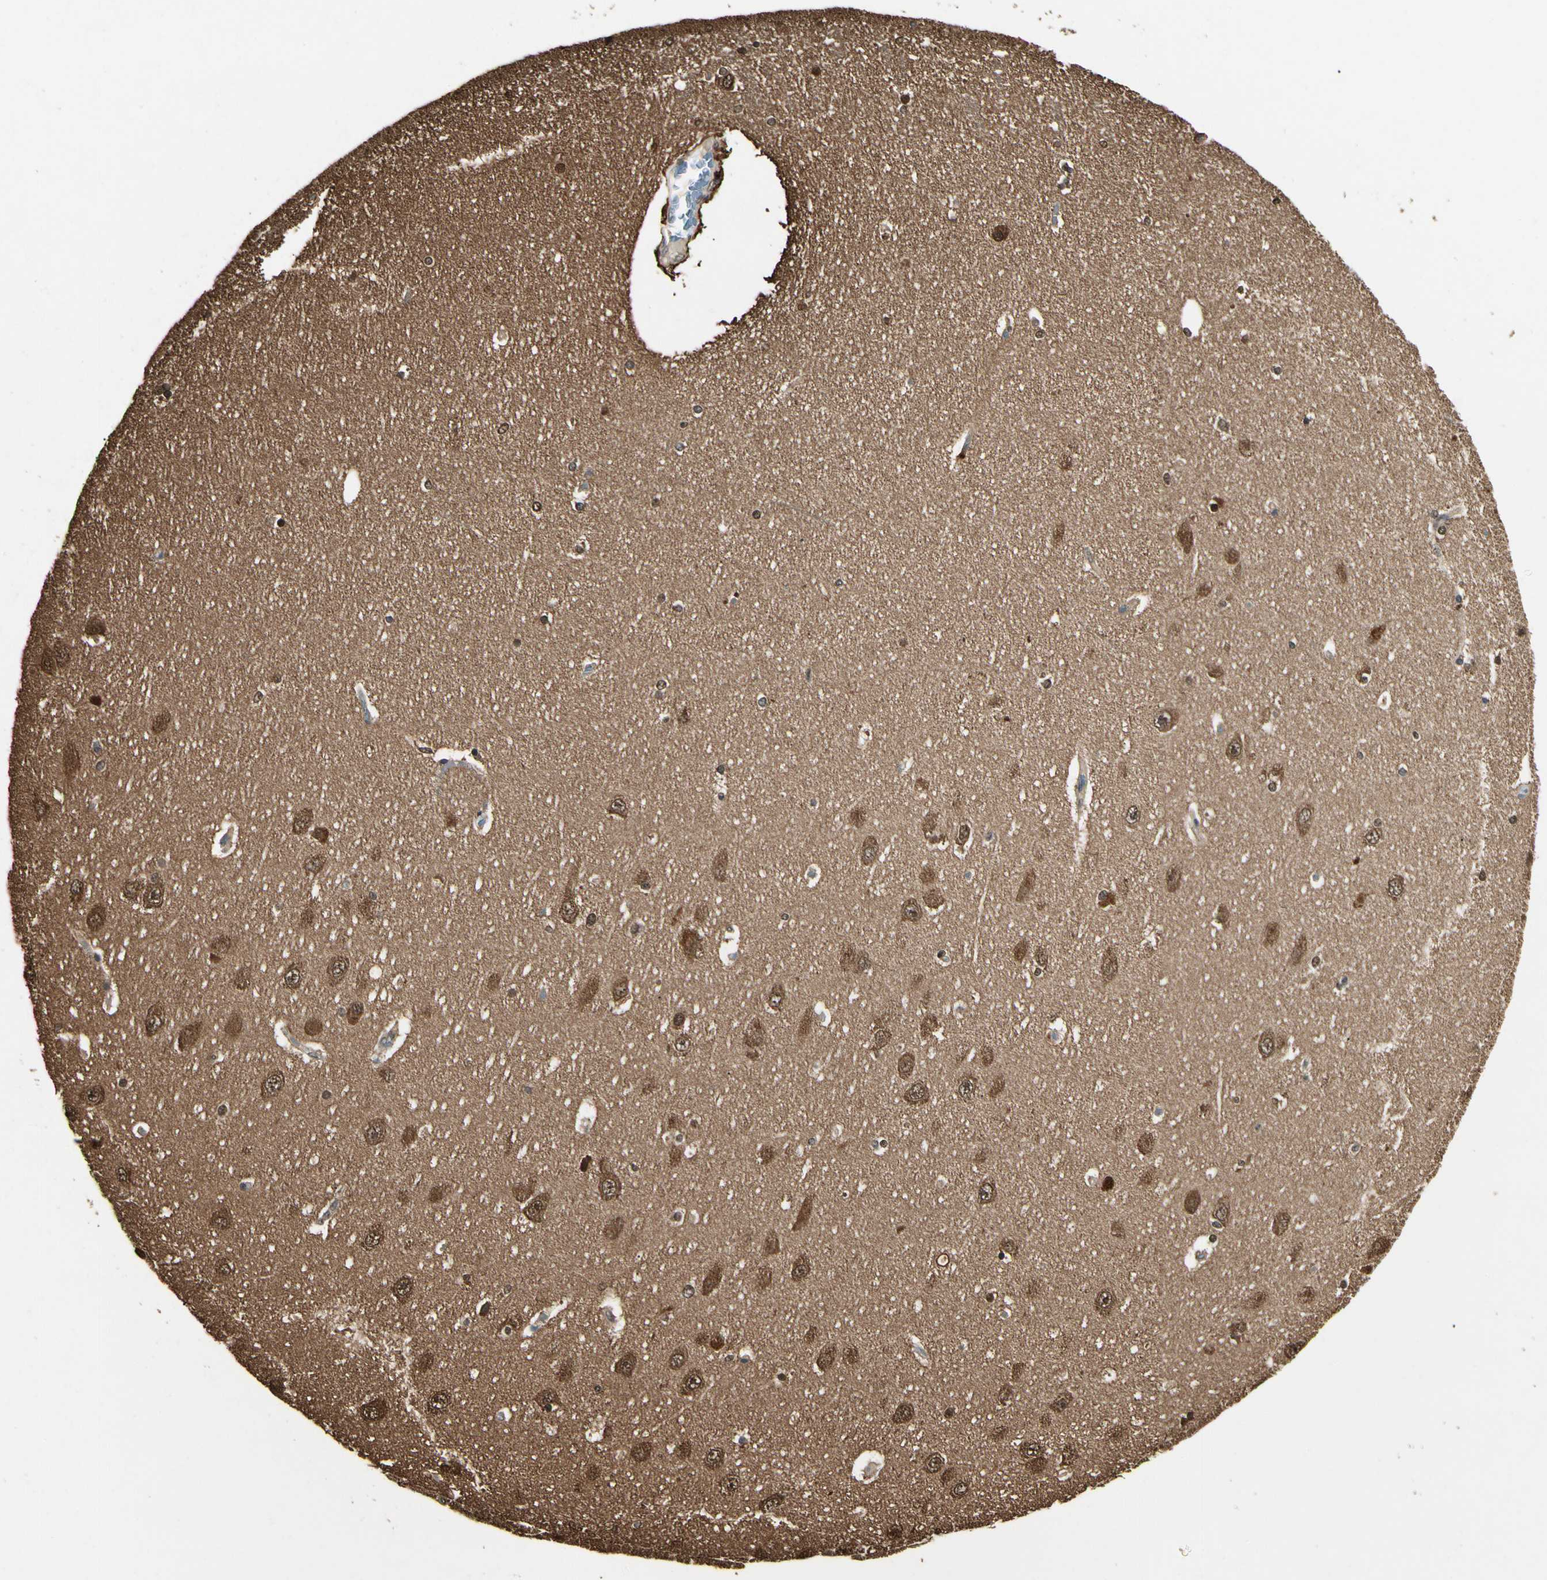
{"staining": {"intensity": "weak", "quantity": "<25%", "location": "cytoplasmic/membranous"}, "tissue": "hippocampus", "cell_type": "Glial cells", "image_type": "normal", "snomed": [{"axis": "morphology", "description": "Normal tissue, NOS"}, {"axis": "topography", "description": "Hippocampus"}], "caption": "A high-resolution photomicrograph shows IHC staining of benign hippocampus, which exhibits no significant staining in glial cells. (DAB immunohistochemistry (IHC), high magnification).", "gene": "YWHAB", "patient": {"sex": "female", "age": 54}}